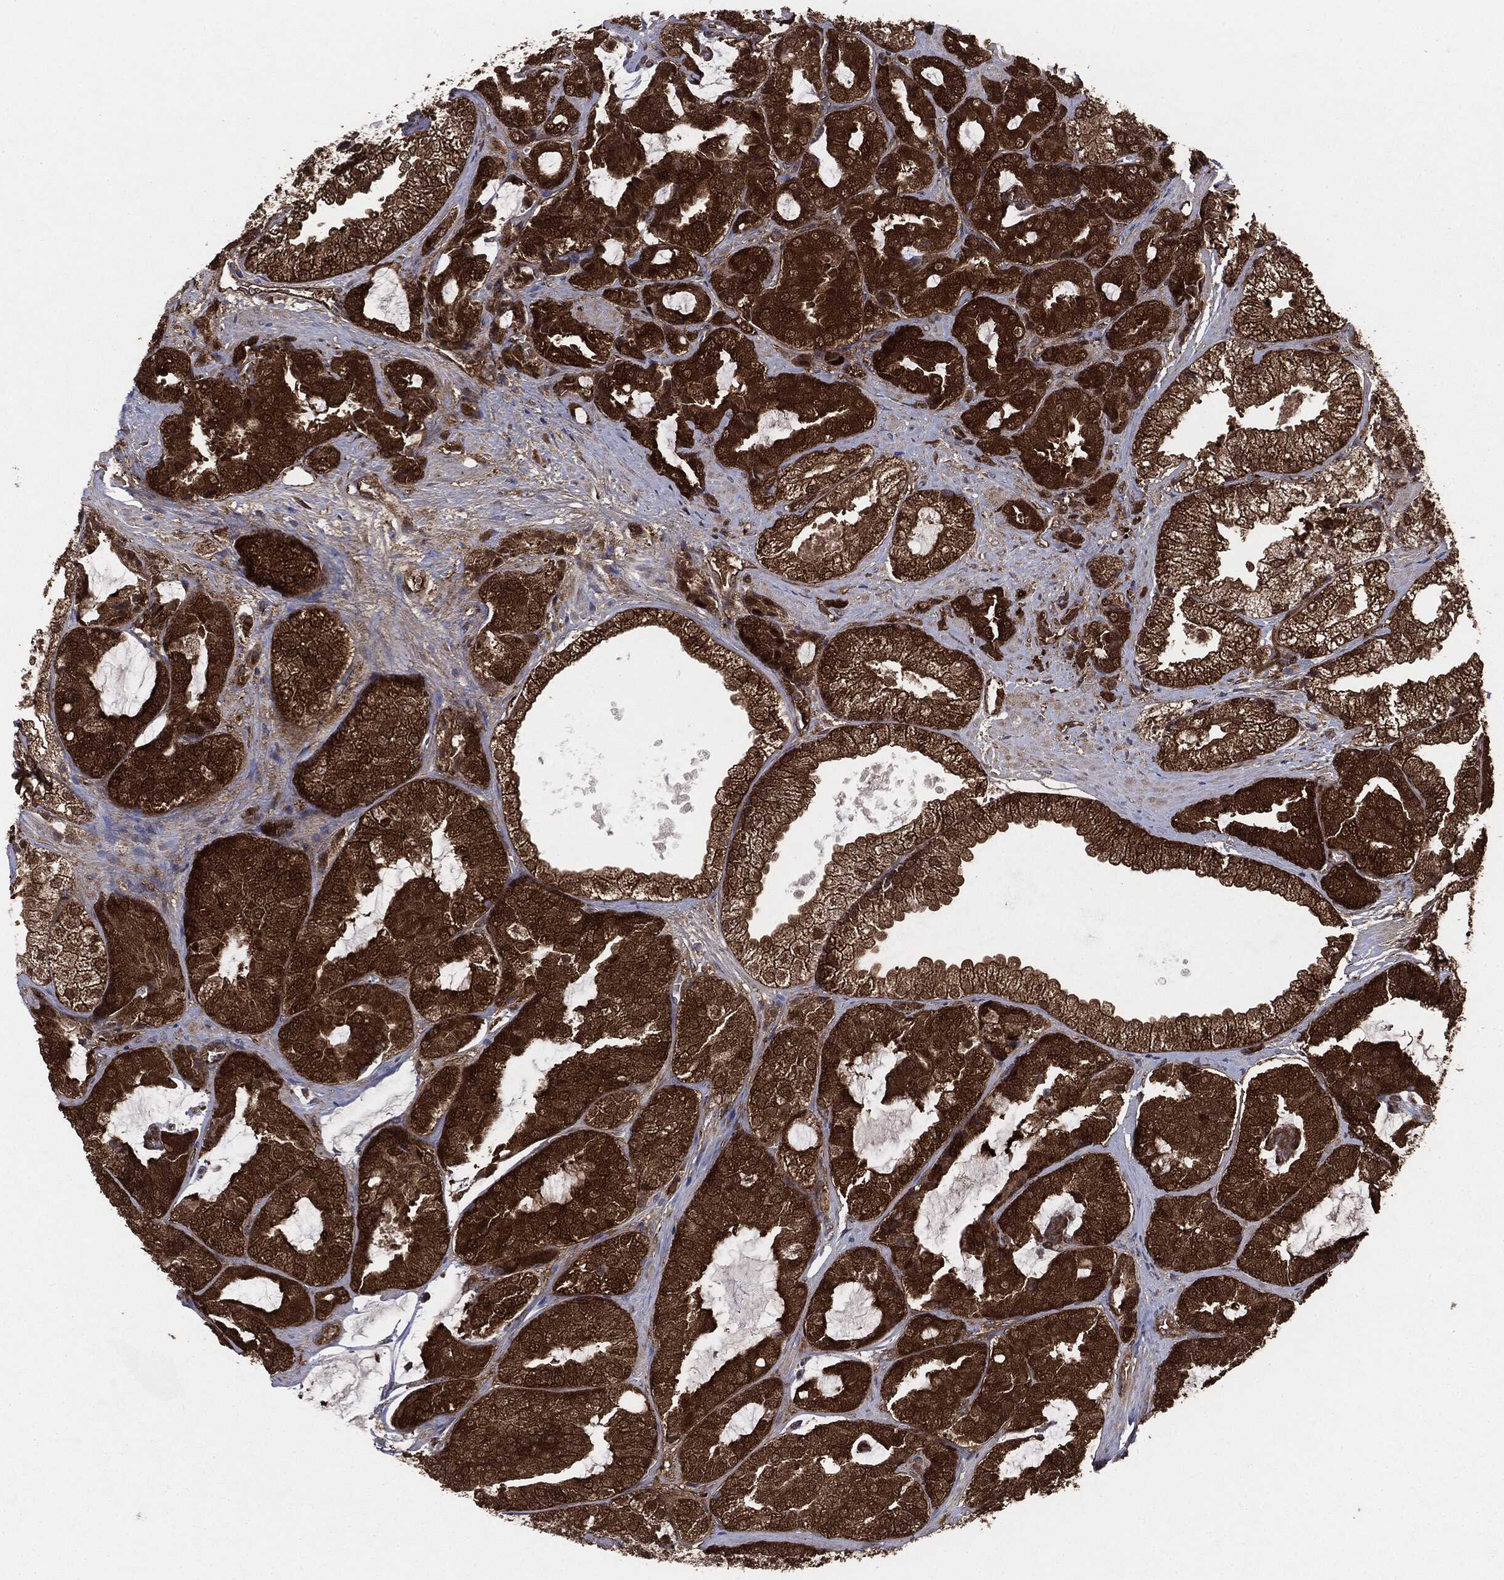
{"staining": {"intensity": "strong", "quantity": ">75%", "location": "cytoplasmic/membranous"}, "tissue": "prostate cancer", "cell_type": "Tumor cells", "image_type": "cancer", "snomed": [{"axis": "morphology", "description": "Adenocarcinoma, High grade"}, {"axis": "topography", "description": "Prostate"}], "caption": "Immunohistochemical staining of prostate adenocarcinoma (high-grade) demonstrates high levels of strong cytoplasmic/membranous expression in approximately >75% of tumor cells.", "gene": "NME1", "patient": {"sex": "male", "age": 68}}